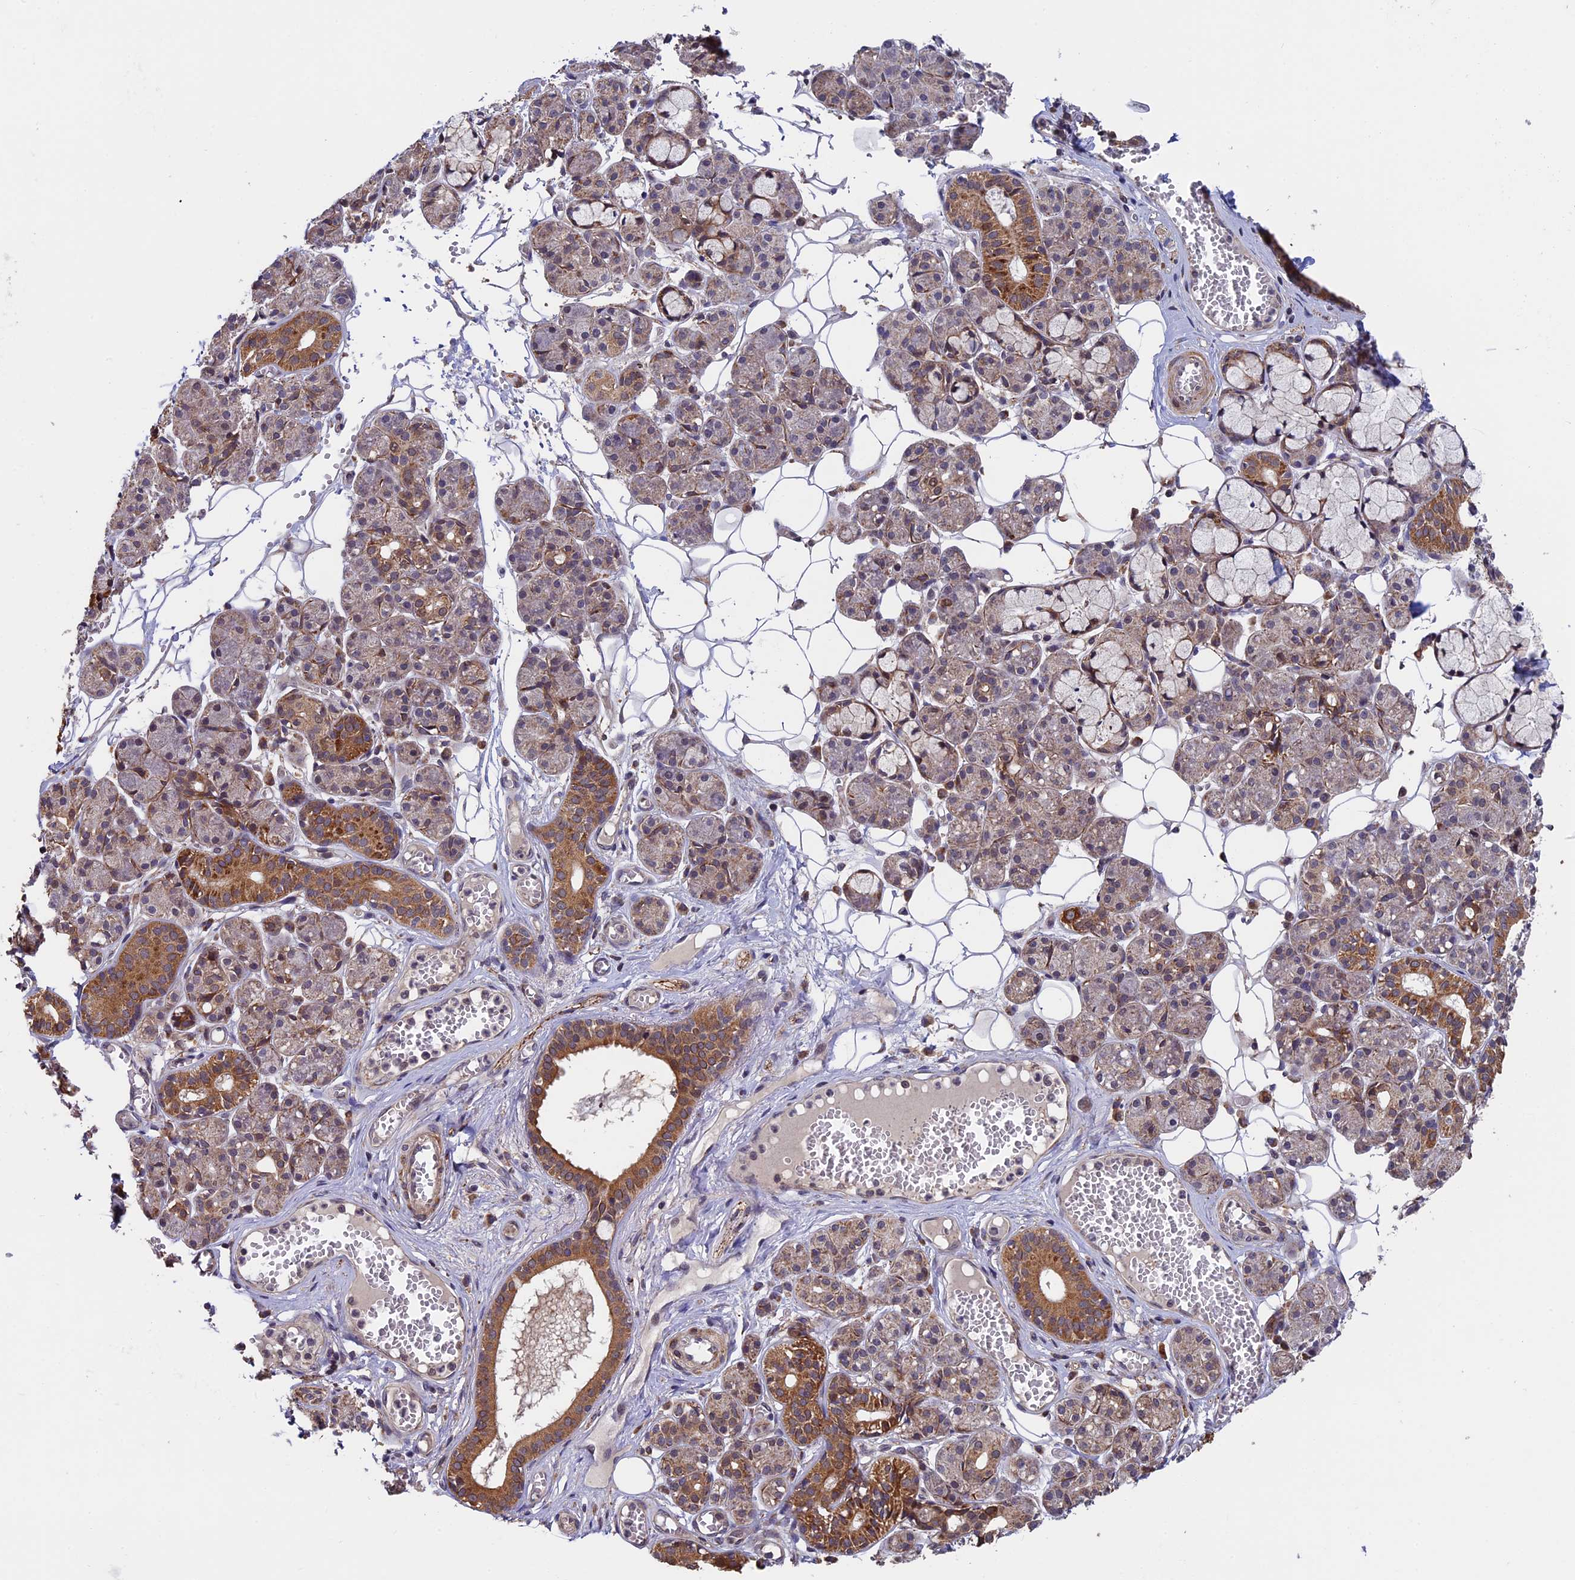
{"staining": {"intensity": "moderate", "quantity": "25%-75%", "location": "cytoplasmic/membranous"}, "tissue": "salivary gland", "cell_type": "Glandular cells", "image_type": "normal", "snomed": [{"axis": "morphology", "description": "Normal tissue, NOS"}, {"axis": "topography", "description": "Salivary gland"}], "caption": "Normal salivary gland reveals moderate cytoplasmic/membranous expression in approximately 25%-75% of glandular cells, visualized by immunohistochemistry.", "gene": "RNF17", "patient": {"sex": "male", "age": 63}}